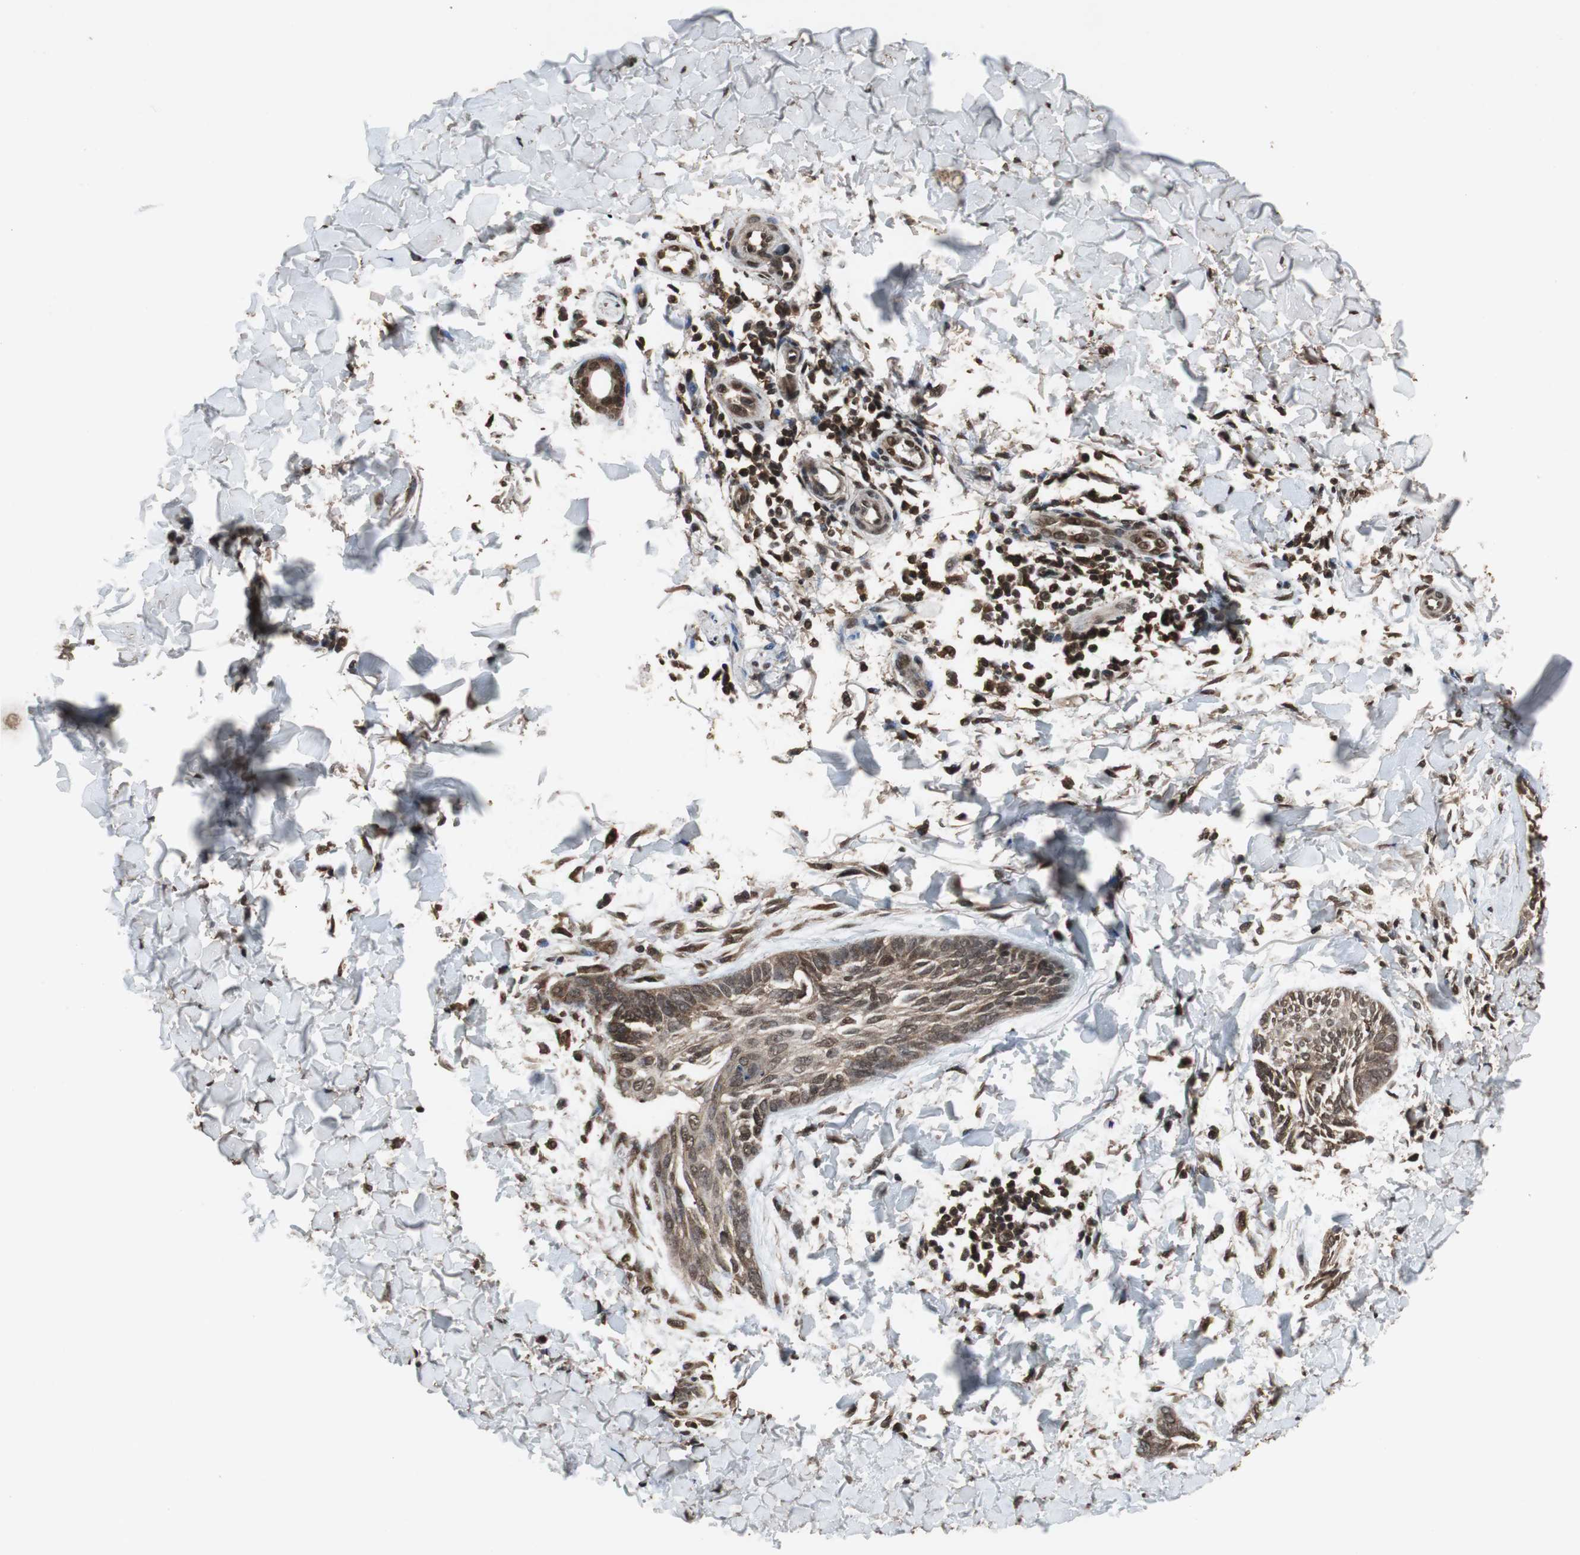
{"staining": {"intensity": "moderate", "quantity": ">75%", "location": "cytoplasmic/membranous,nuclear"}, "tissue": "skin cancer", "cell_type": "Tumor cells", "image_type": "cancer", "snomed": [{"axis": "morphology", "description": "Normal tissue, NOS"}, {"axis": "morphology", "description": "Basal cell carcinoma"}, {"axis": "topography", "description": "Skin"}], "caption": "Brown immunohistochemical staining in skin cancer reveals moderate cytoplasmic/membranous and nuclear staining in about >75% of tumor cells.", "gene": "ZNF18", "patient": {"sex": "male", "age": 71}}